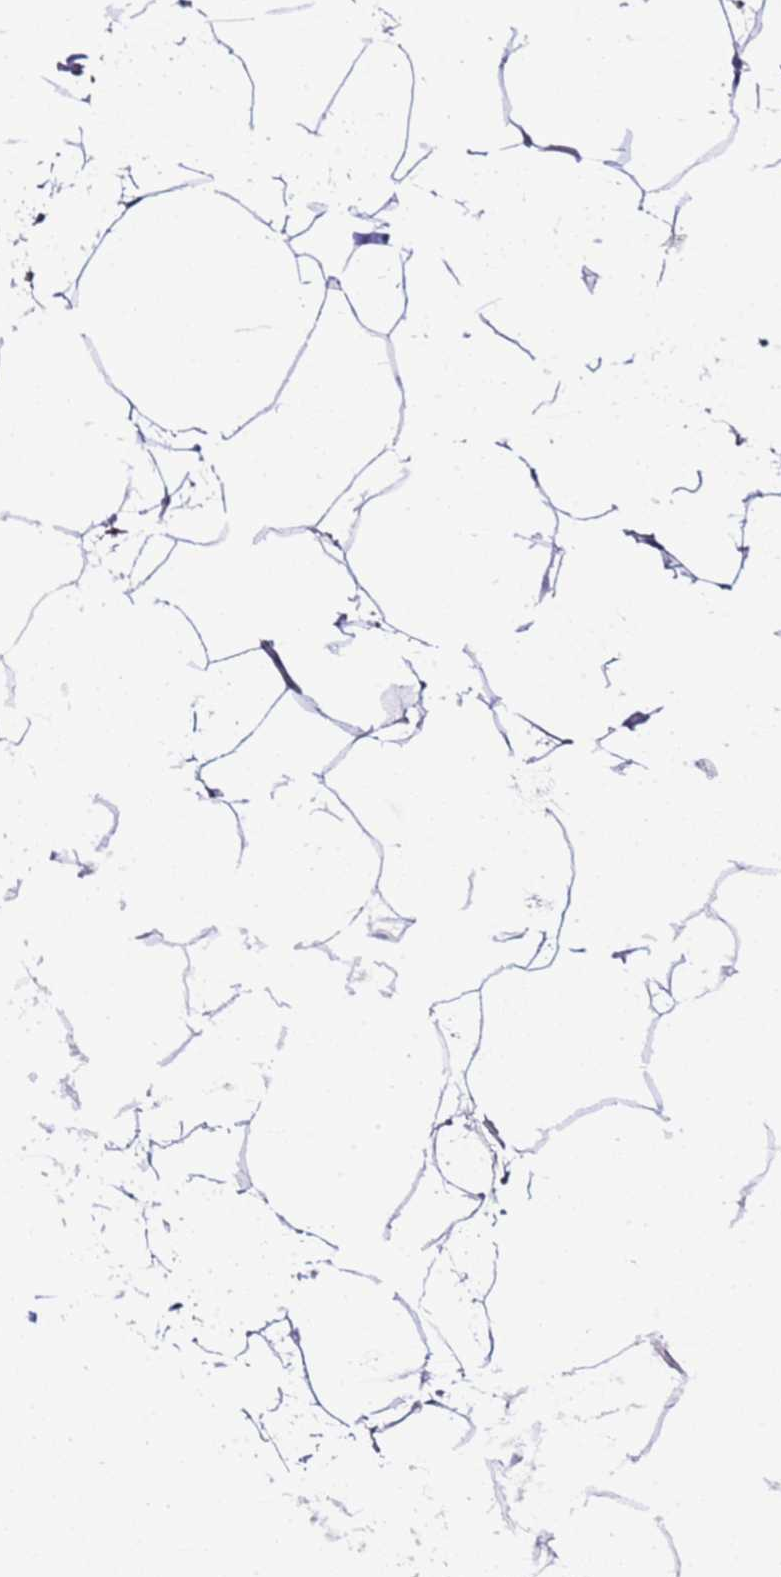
{"staining": {"intensity": "negative", "quantity": "none", "location": "none"}, "tissue": "adipose tissue", "cell_type": "Adipocytes", "image_type": "normal", "snomed": [{"axis": "morphology", "description": "Normal tissue, NOS"}, {"axis": "topography", "description": "Adipose tissue"}], "caption": "Immunohistochemistry of normal adipose tissue demonstrates no staining in adipocytes.", "gene": "IL2RG", "patient": {"sex": "female", "age": 37}}